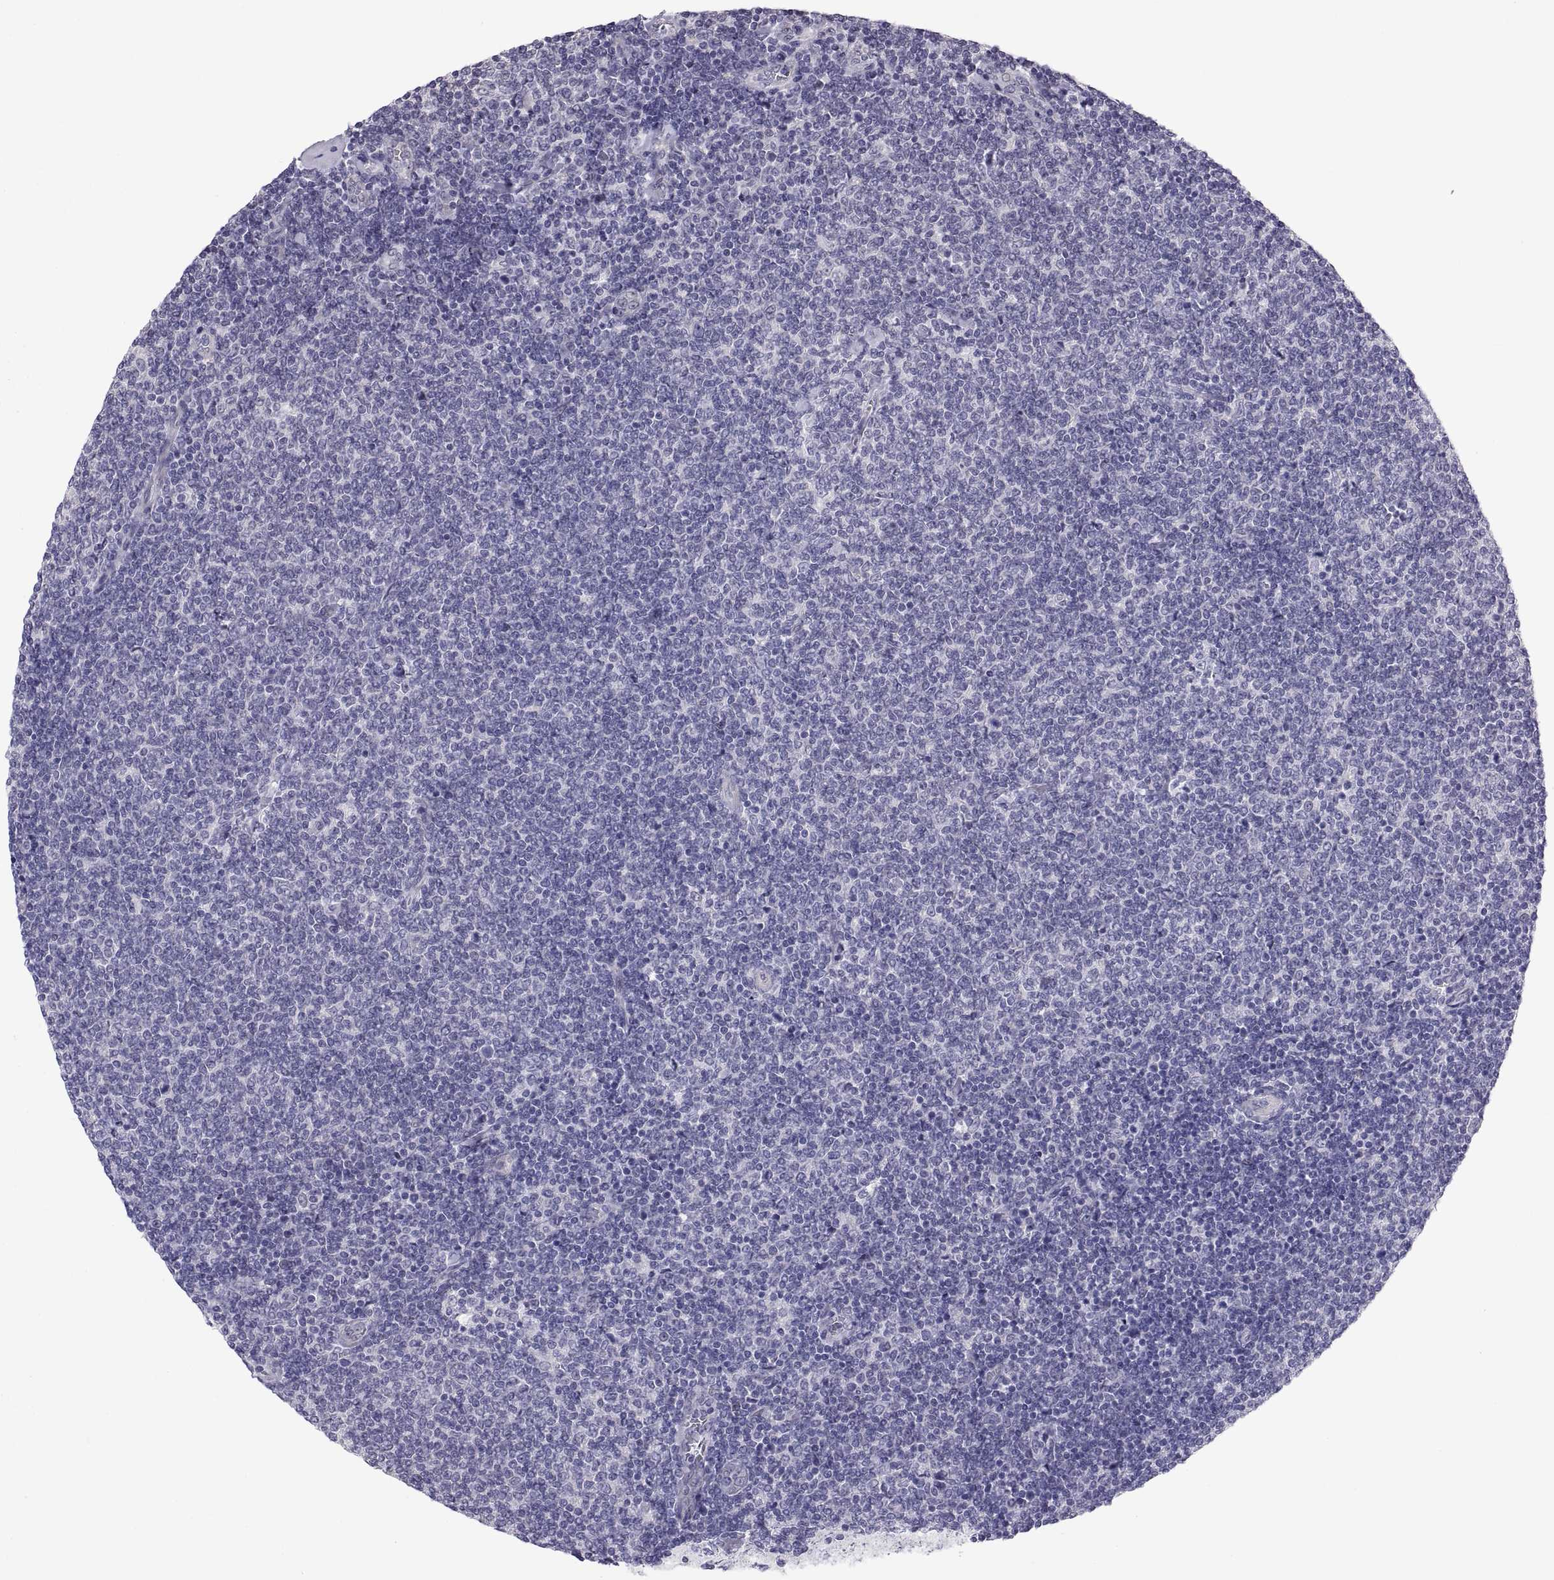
{"staining": {"intensity": "negative", "quantity": "none", "location": "none"}, "tissue": "lymphoma", "cell_type": "Tumor cells", "image_type": "cancer", "snomed": [{"axis": "morphology", "description": "Malignant lymphoma, non-Hodgkin's type, Low grade"}, {"axis": "topography", "description": "Lymph node"}], "caption": "This histopathology image is of malignant lymphoma, non-Hodgkin's type (low-grade) stained with immunohistochemistry to label a protein in brown with the nuclei are counter-stained blue. There is no staining in tumor cells. (Brightfield microscopy of DAB immunohistochemistry (IHC) at high magnification).", "gene": "FAM170A", "patient": {"sex": "male", "age": 52}}